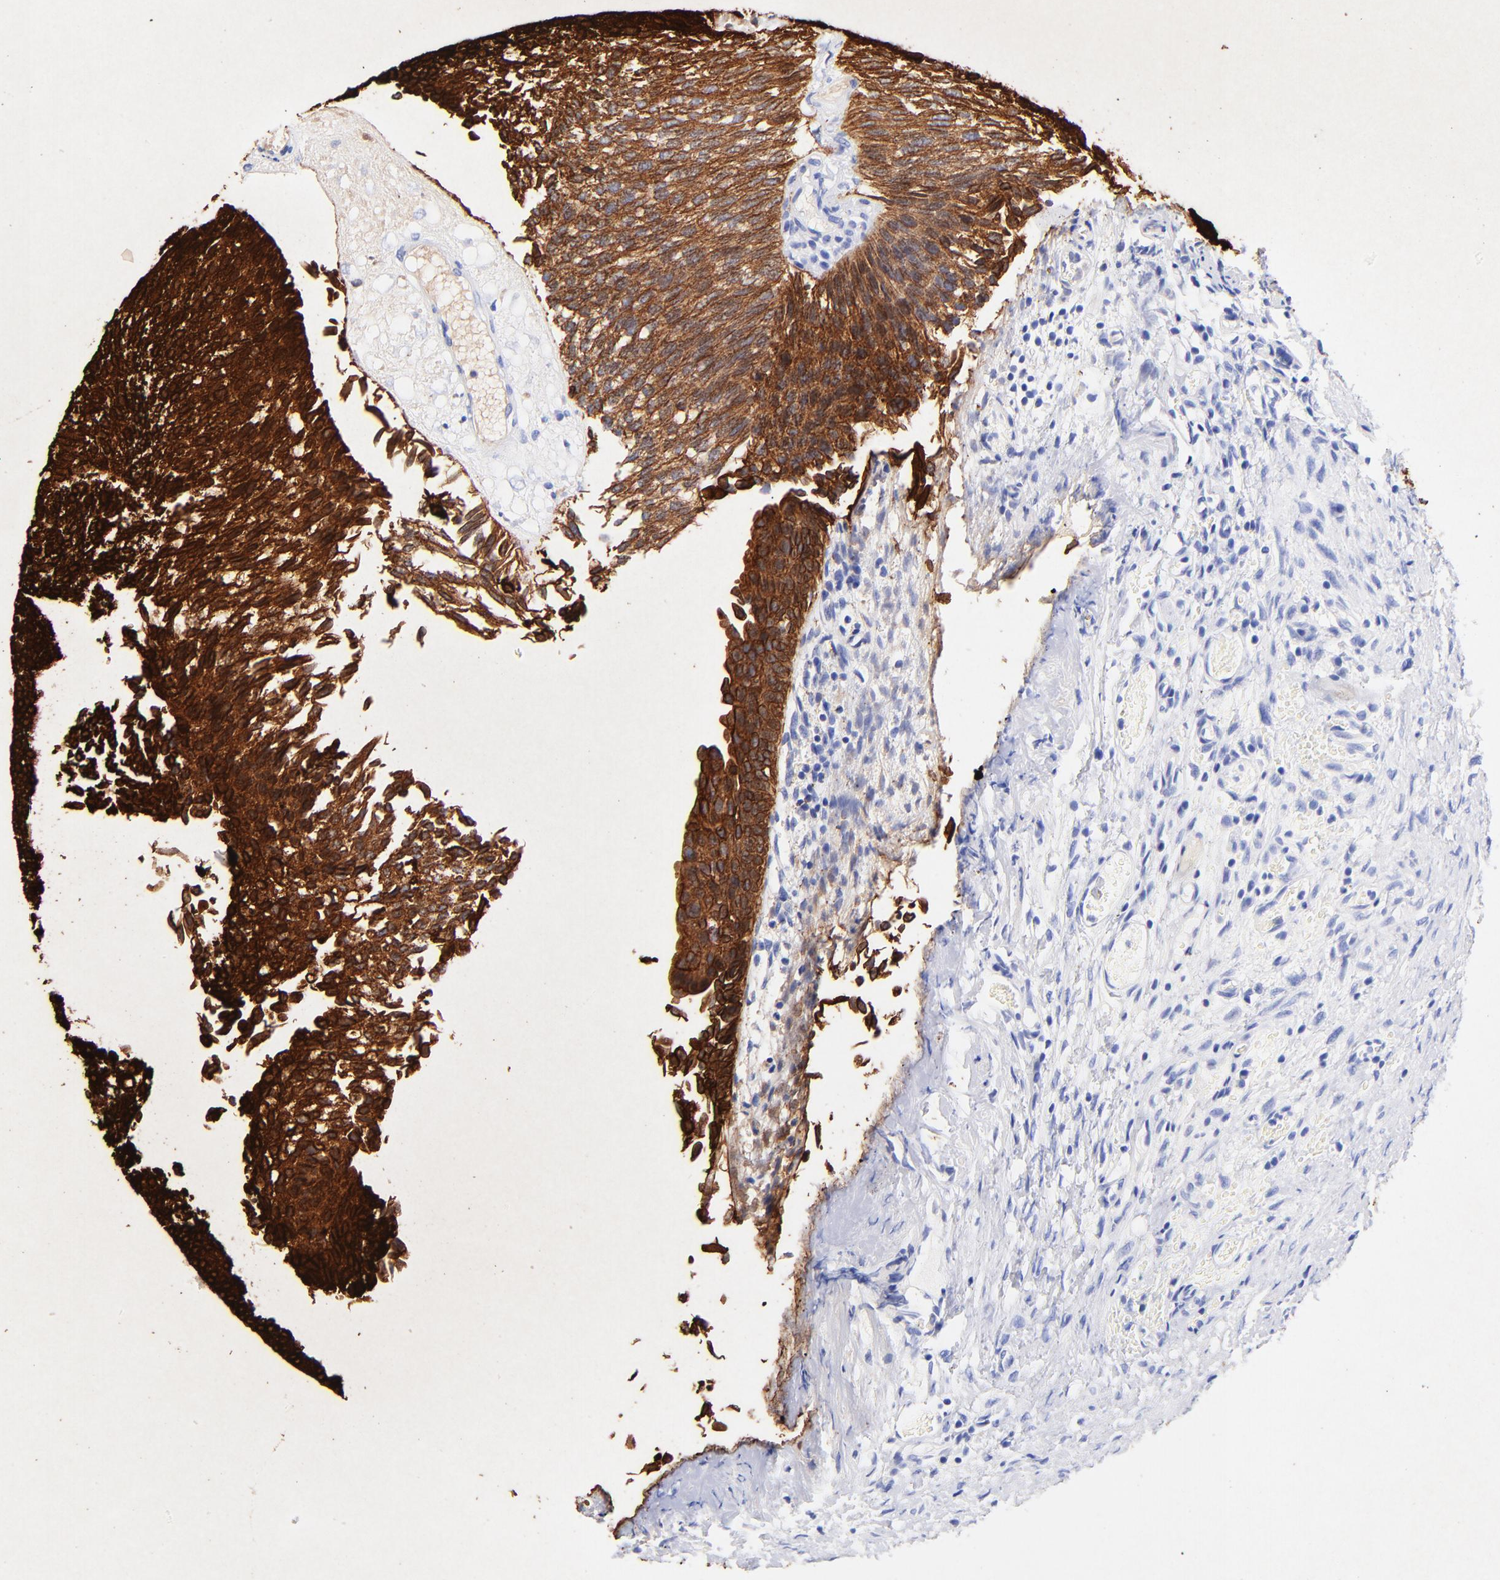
{"staining": {"intensity": "strong", "quantity": ">75%", "location": "cytoplasmic/membranous"}, "tissue": "urothelial cancer", "cell_type": "Tumor cells", "image_type": "cancer", "snomed": [{"axis": "morphology", "description": "Urothelial carcinoma, Low grade"}, {"axis": "topography", "description": "Urinary bladder"}], "caption": "Low-grade urothelial carcinoma stained with DAB immunohistochemistry demonstrates high levels of strong cytoplasmic/membranous staining in about >75% of tumor cells.", "gene": "KRT19", "patient": {"sex": "male", "age": 84}}